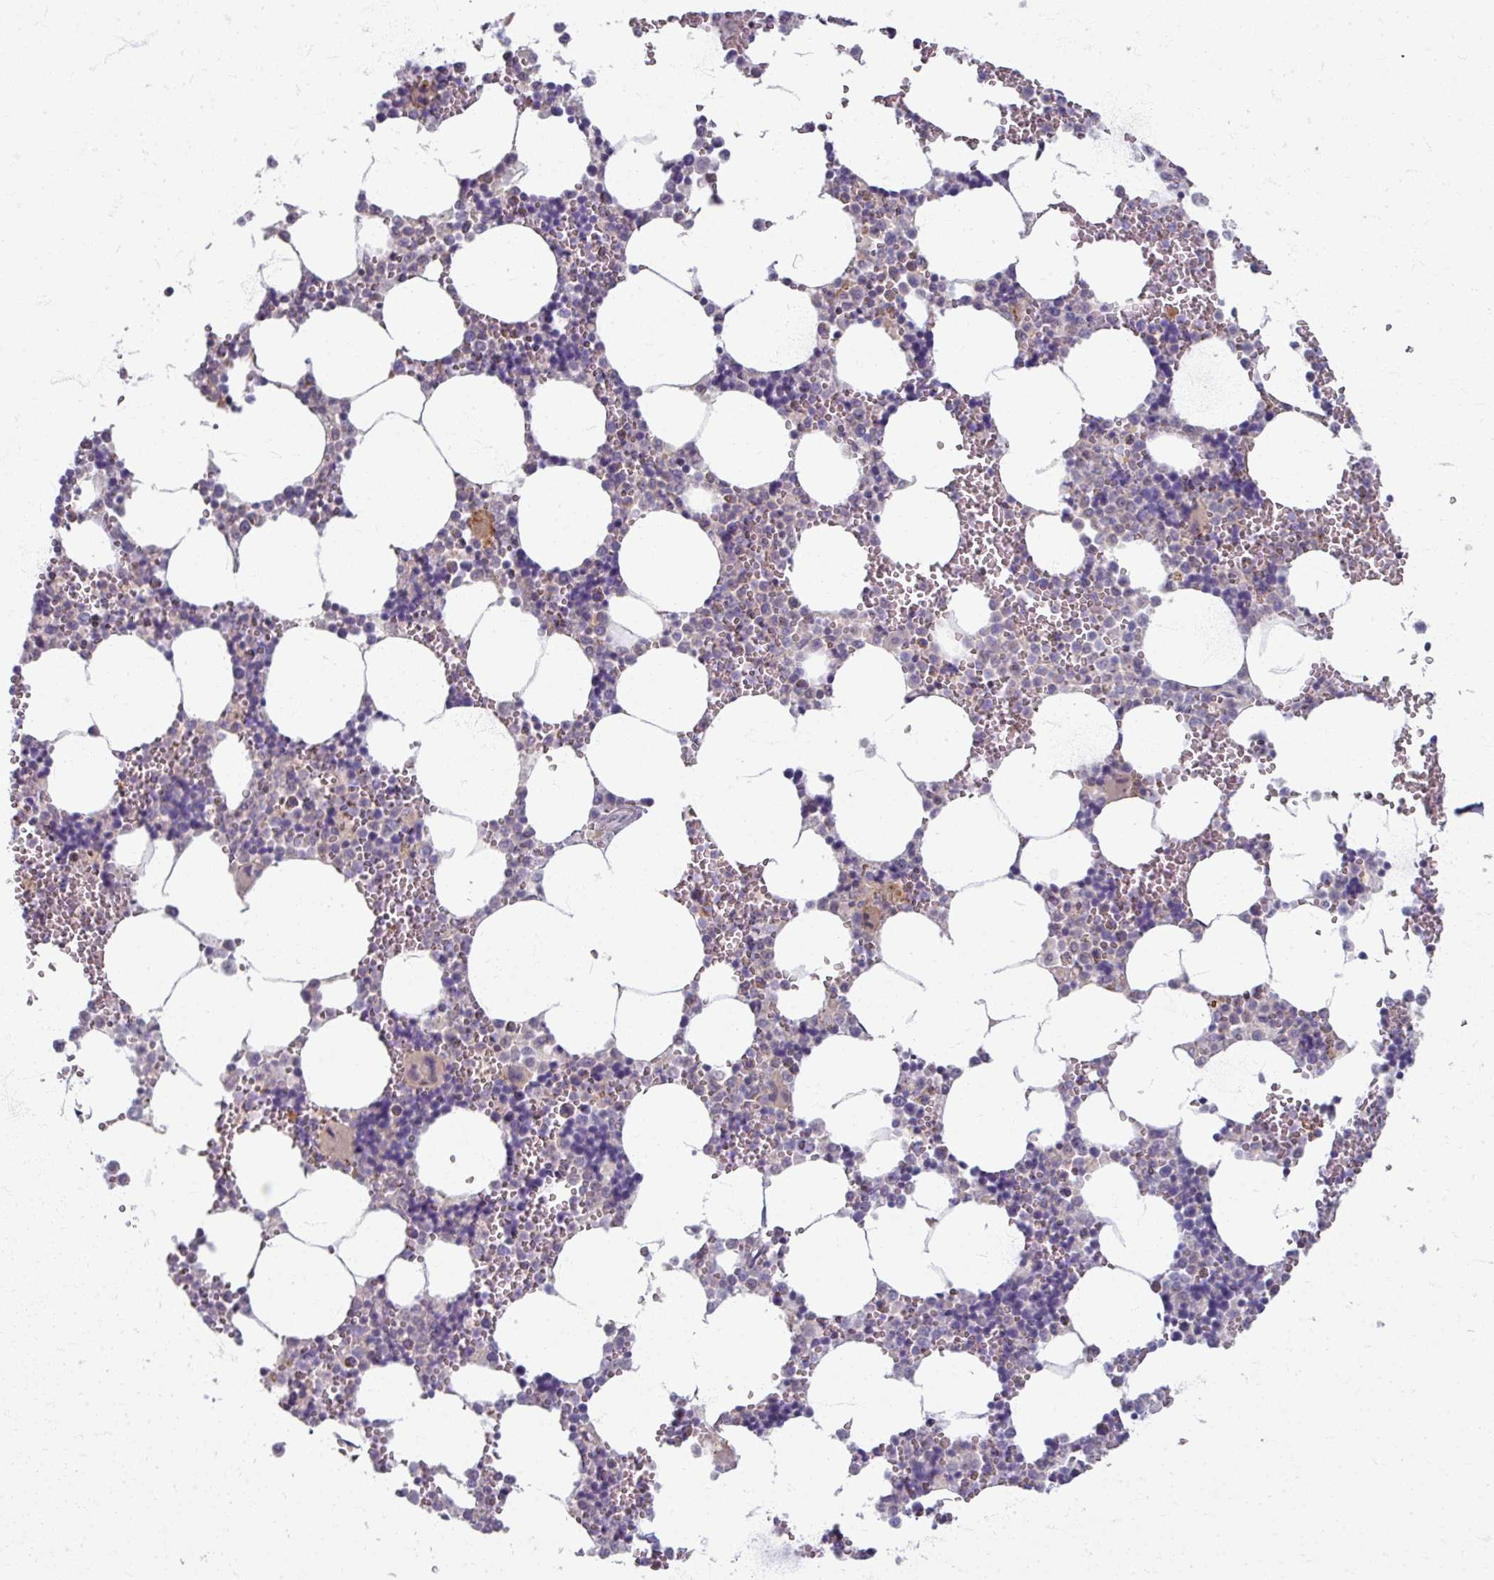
{"staining": {"intensity": "negative", "quantity": "none", "location": "none"}, "tissue": "bone marrow", "cell_type": "Hematopoietic cells", "image_type": "normal", "snomed": [{"axis": "morphology", "description": "Normal tissue, NOS"}, {"axis": "topography", "description": "Bone marrow"}], "caption": "This is an IHC image of unremarkable bone marrow. There is no positivity in hematopoietic cells.", "gene": "TTLL7", "patient": {"sex": "male", "age": 54}}